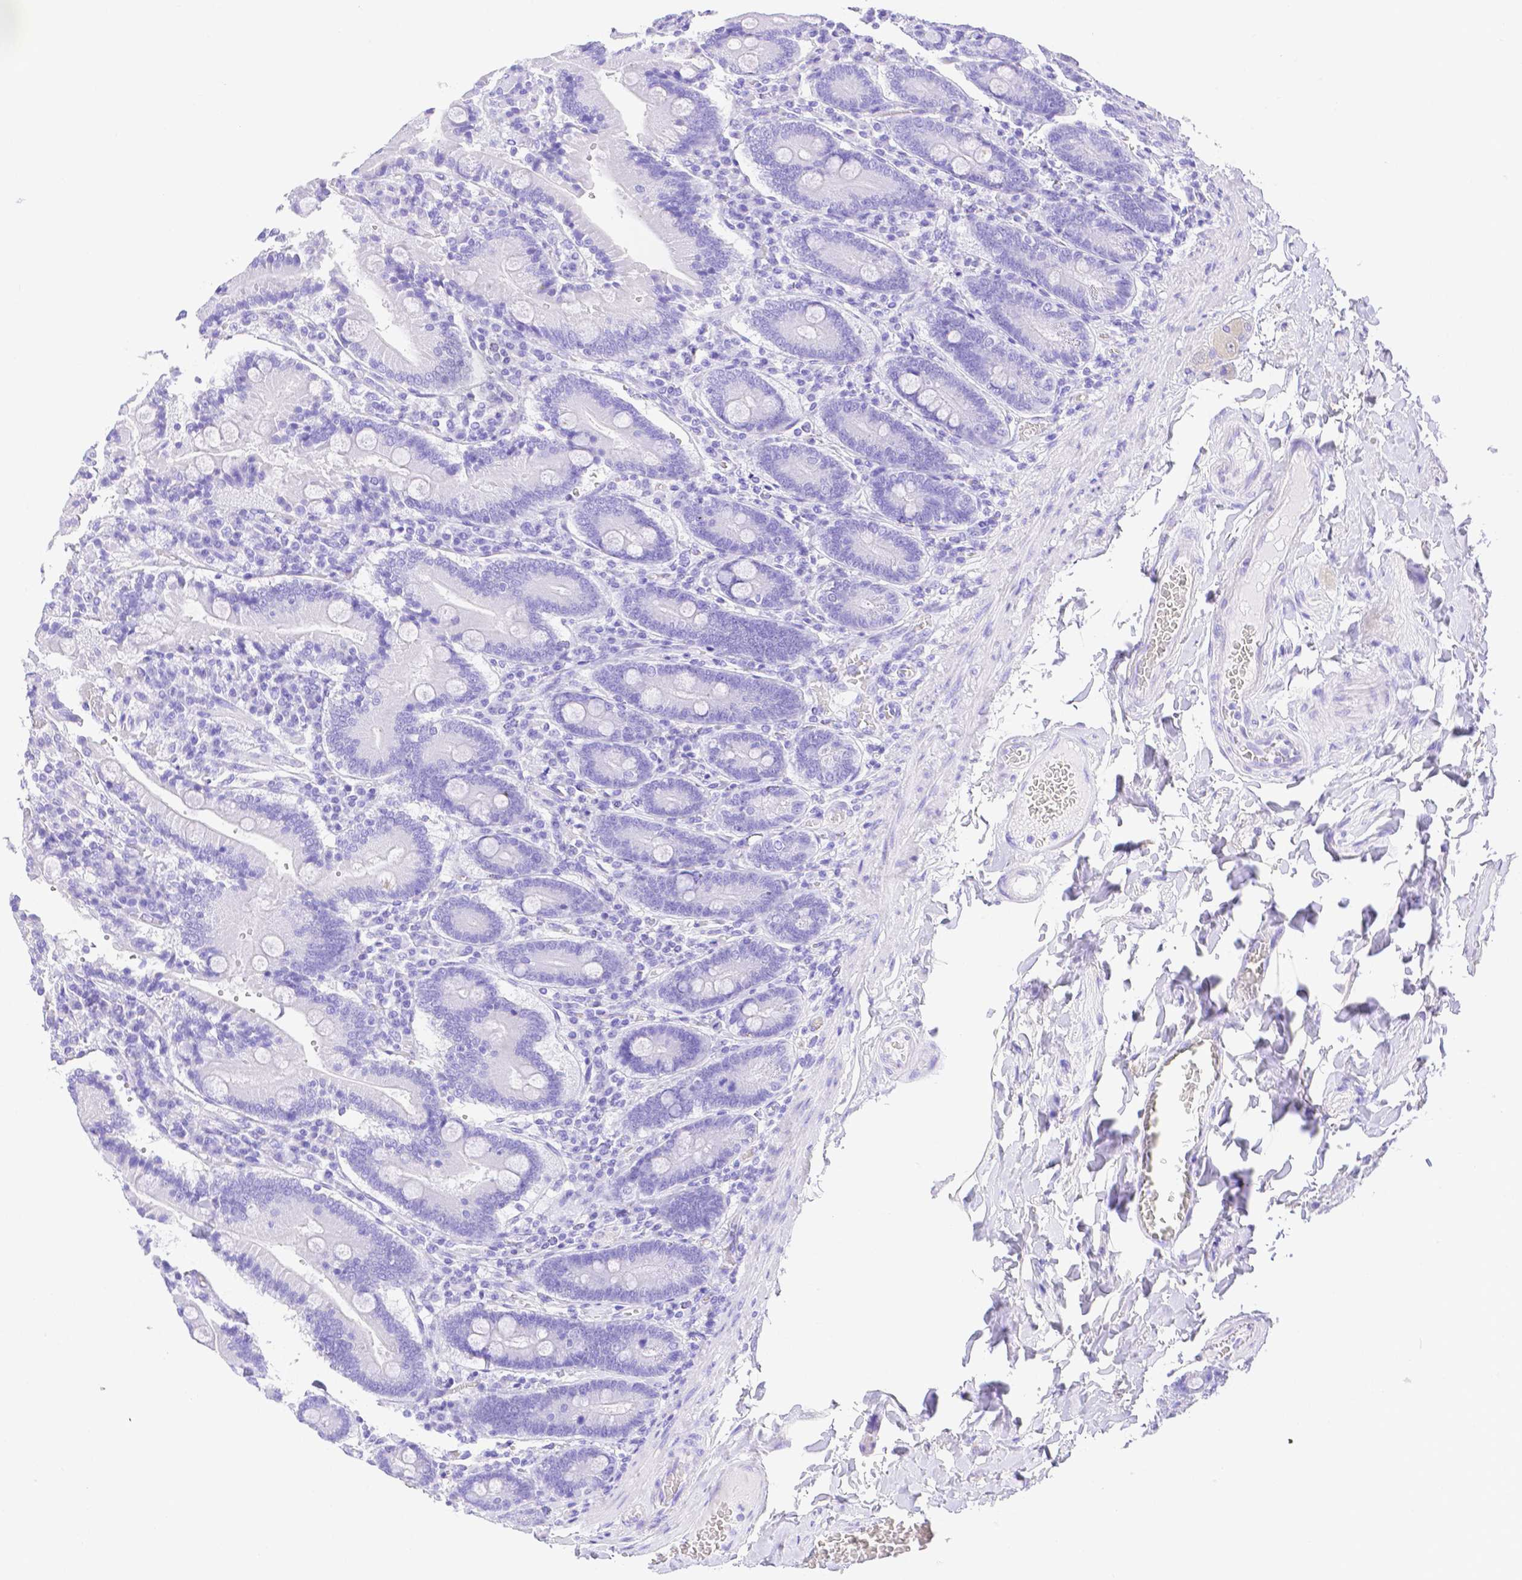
{"staining": {"intensity": "negative", "quantity": "none", "location": "none"}, "tissue": "duodenum", "cell_type": "Glandular cells", "image_type": "normal", "snomed": [{"axis": "morphology", "description": "Normal tissue, NOS"}, {"axis": "topography", "description": "Duodenum"}], "caption": "Immunohistochemistry (IHC) histopathology image of unremarkable duodenum: duodenum stained with DAB (3,3'-diaminobenzidine) demonstrates no significant protein expression in glandular cells.", "gene": "SMR3A", "patient": {"sex": "female", "age": 62}}